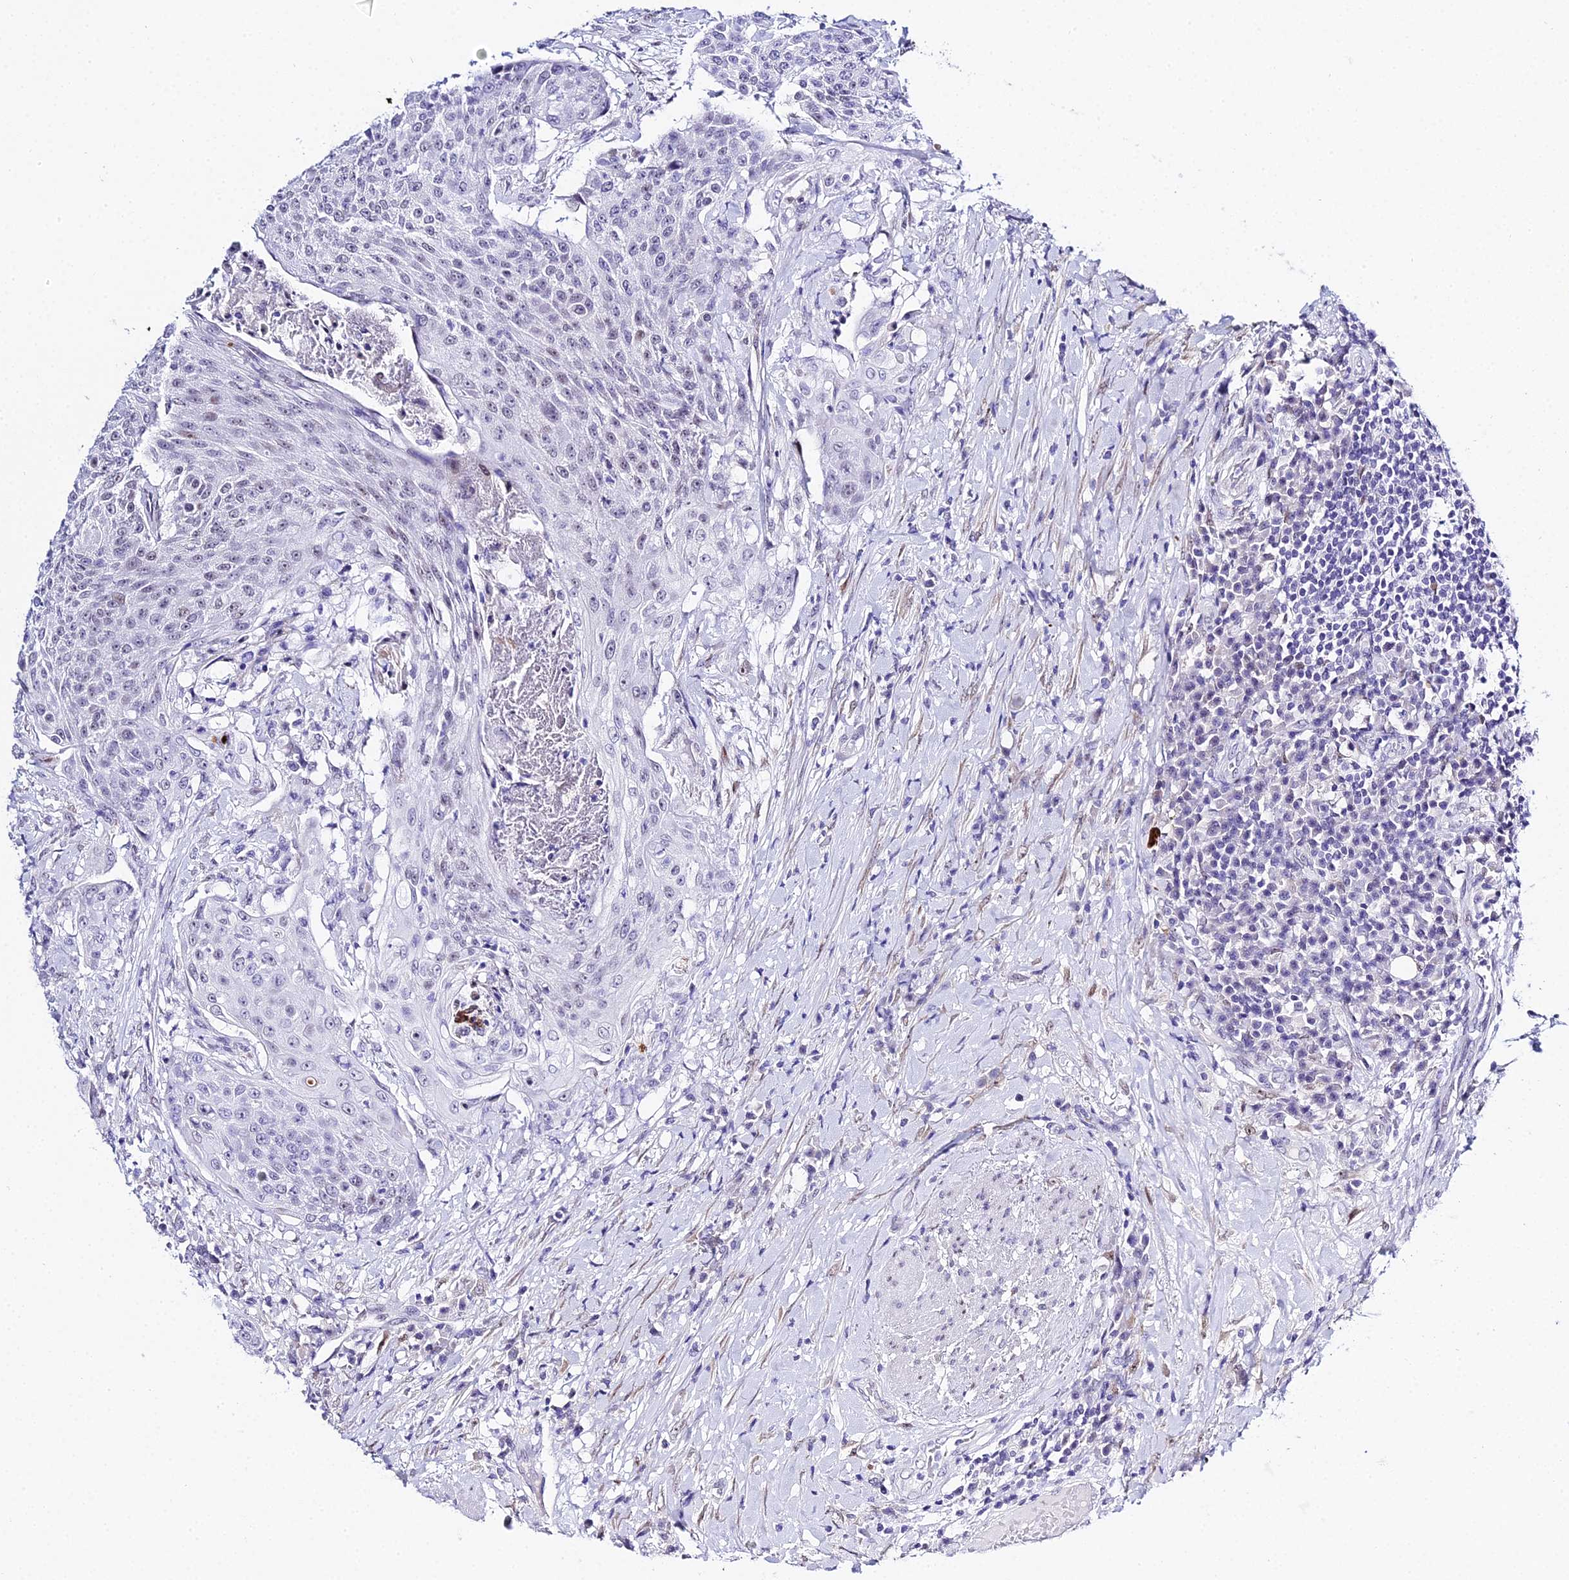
{"staining": {"intensity": "negative", "quantity": "none", "location": "none"}, "tissue": "urothelial cancer", "cell_type": "Tumor cells", "image_type": "cancer", "snomed": [{"axis": "morphology", "description": "Urothelial carcinoma, High grade"}, {"axis": "topography", "description": "Urinary bladder"}], "caption": "Immunohistochemical staining of urothelial cancer reveals no significant positivity in tumor cells.", "gene": "POFUT2", "patient": {"sex": "female", "age": 63}}